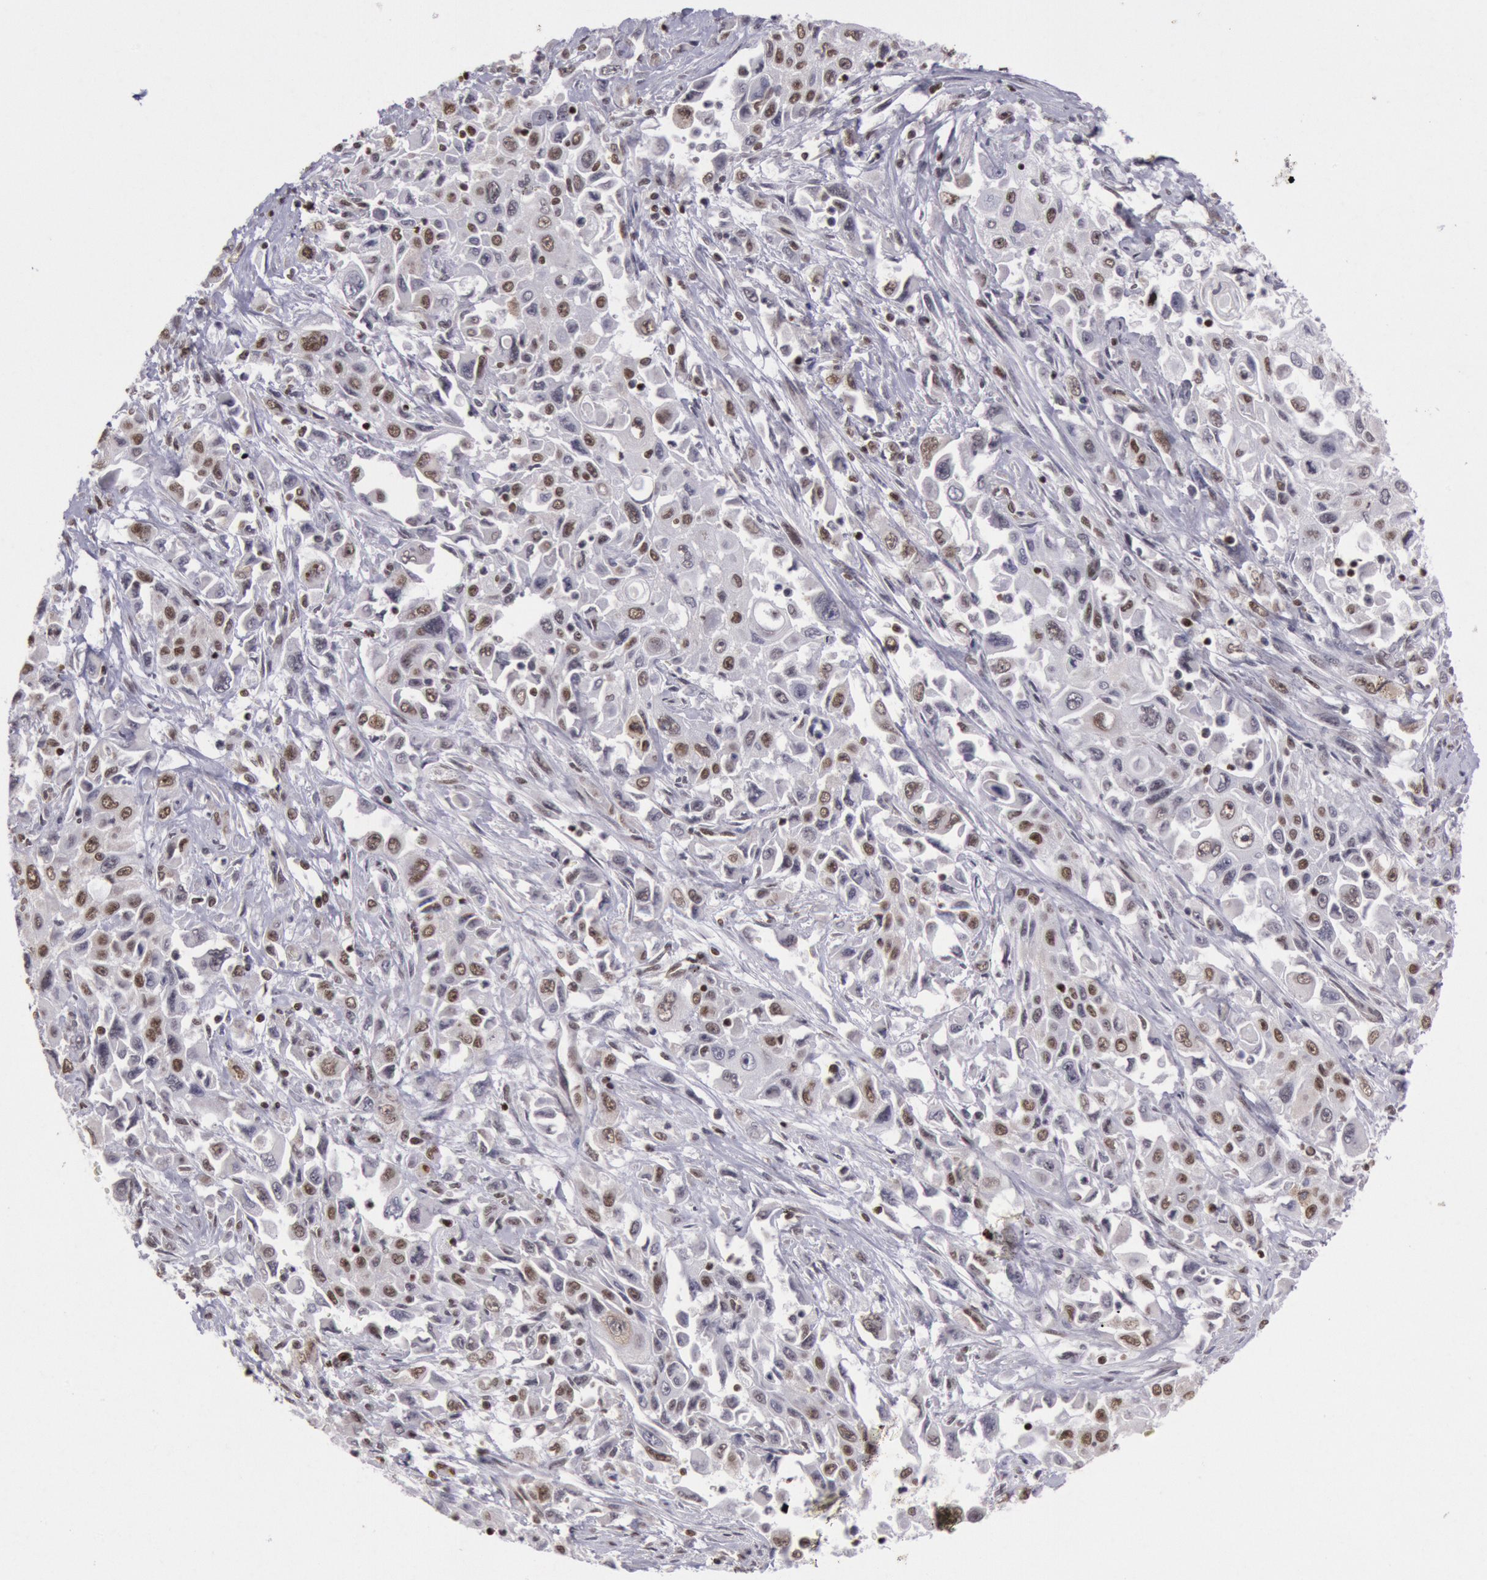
{"staining": {"intensity": "moderate", "quantity": "25%-75%", "location": "nuclear"}, "tissue": "pancreatic cancer", "cell_type": "Tumor cells", "image_type": "cancer", "snomed": [{"axis": "morphology", "description": "Adenocarcinoma, NOS"}, {"axis": "topography", "description": "Pancreas"}], "caption": "A high-resolution photomicrograph shows IHC staining of adenocarcinoma (pancreatic), which demonstrates moderate nuclear staining in approximately 25%-75% of tumor cells. The staining was performed using DAB (3,3'-diaminobenzidine), with brown indicating positive protein expression. Nuclei are stained blue with hematoxylin.", "gene": "NKAP", "patient": {"sex": "male", "age": 70}}